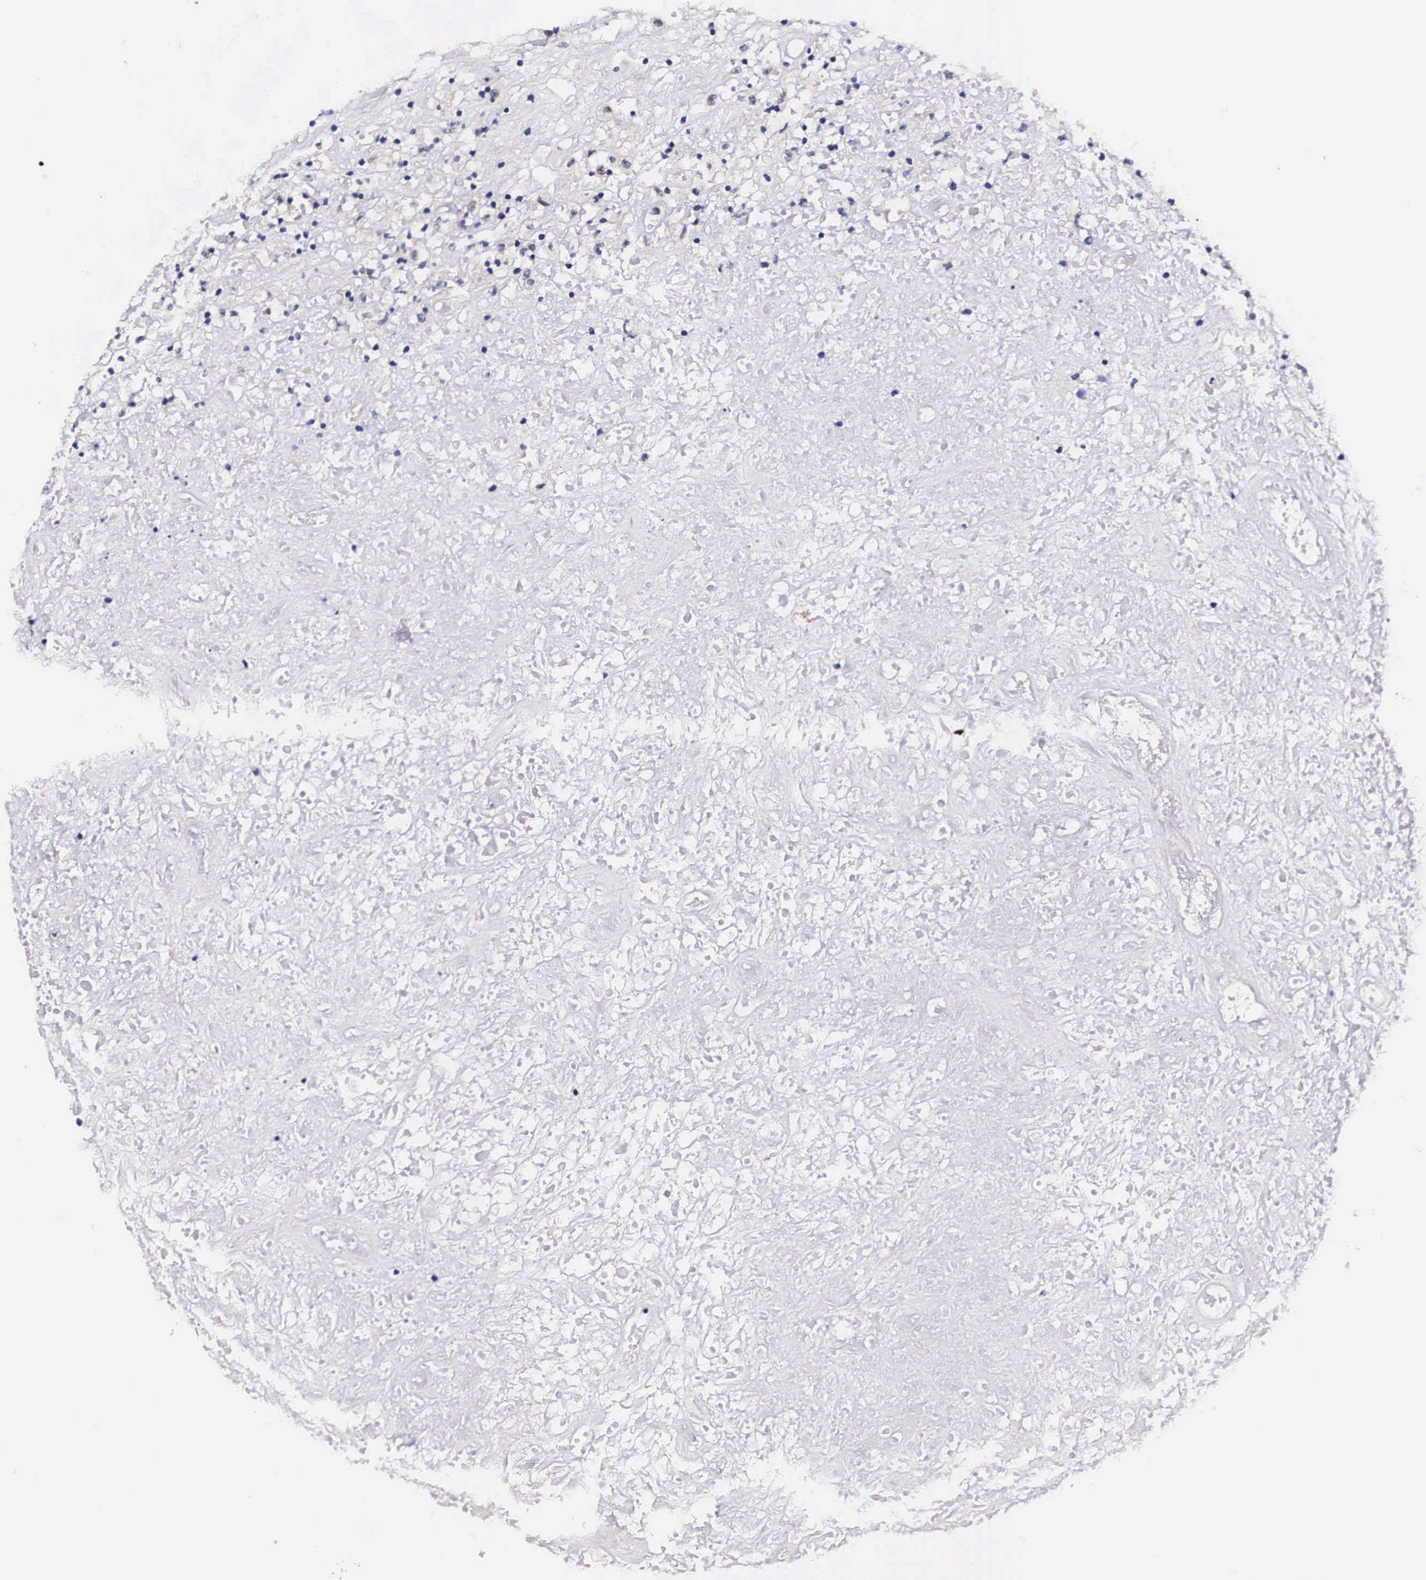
{"staining": {"intensity": "negative", "quantity": "none", "location": "none"}, "tissue": "lymphoma", "cell_type": "Tumor cells", "image_type": "cancer", "snomed": [{"axis": "morphology", "description": "Hodgkin's disease, NOS"}, {"axis": "topography", "description": "Lymph node"}], "caption": "IHC histopathology image of human lymphoma stained for a protein (brown), which exhibits no staining in tumor cells. Nuclei are stained in blue.", "gene": "PHETA2", "patient": {"sex": "male", "age": 46}}